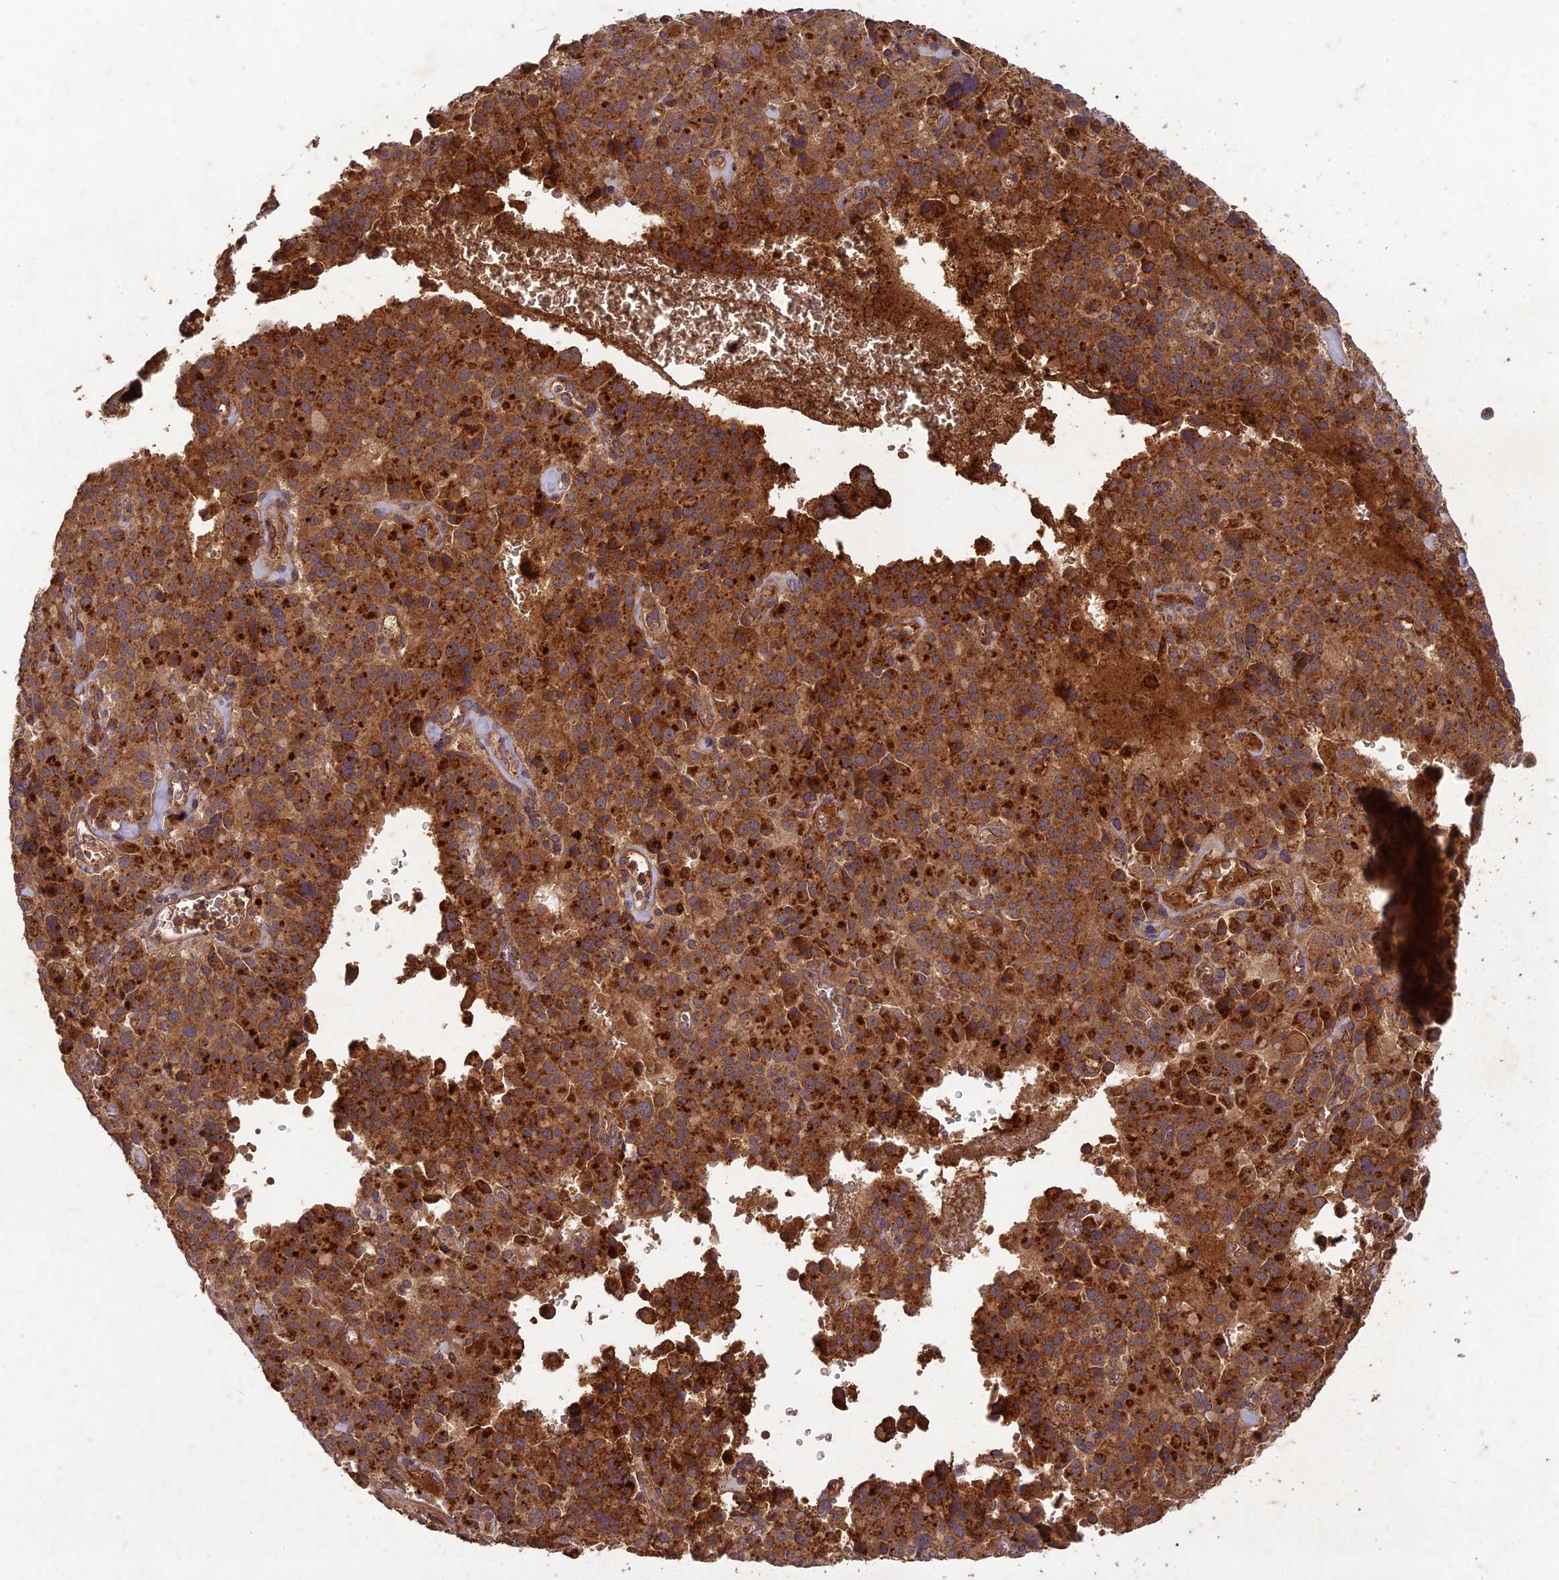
{"staining": {"intensity": "strong", "quantity": ">75%", "location": "cytoplasmic/membranous"}, "tissue": "pancreatic cancer", "cell_type": "Tumor cells", "image_type": "cancer", "snomed": [{"axis": "morphology", "description": "Adenocarcinoma, NOS"}, {"axis": "topography", "description": "Pancreas"}], "caption": "Immunohistochemical staining of pancreatic adenocarcinoma exhibits strong cytoplasmic/membranous protein expression in about >75% of tumor cells.", "gene": "TCF25", "patient": {"sex": "male", "age": 65}}